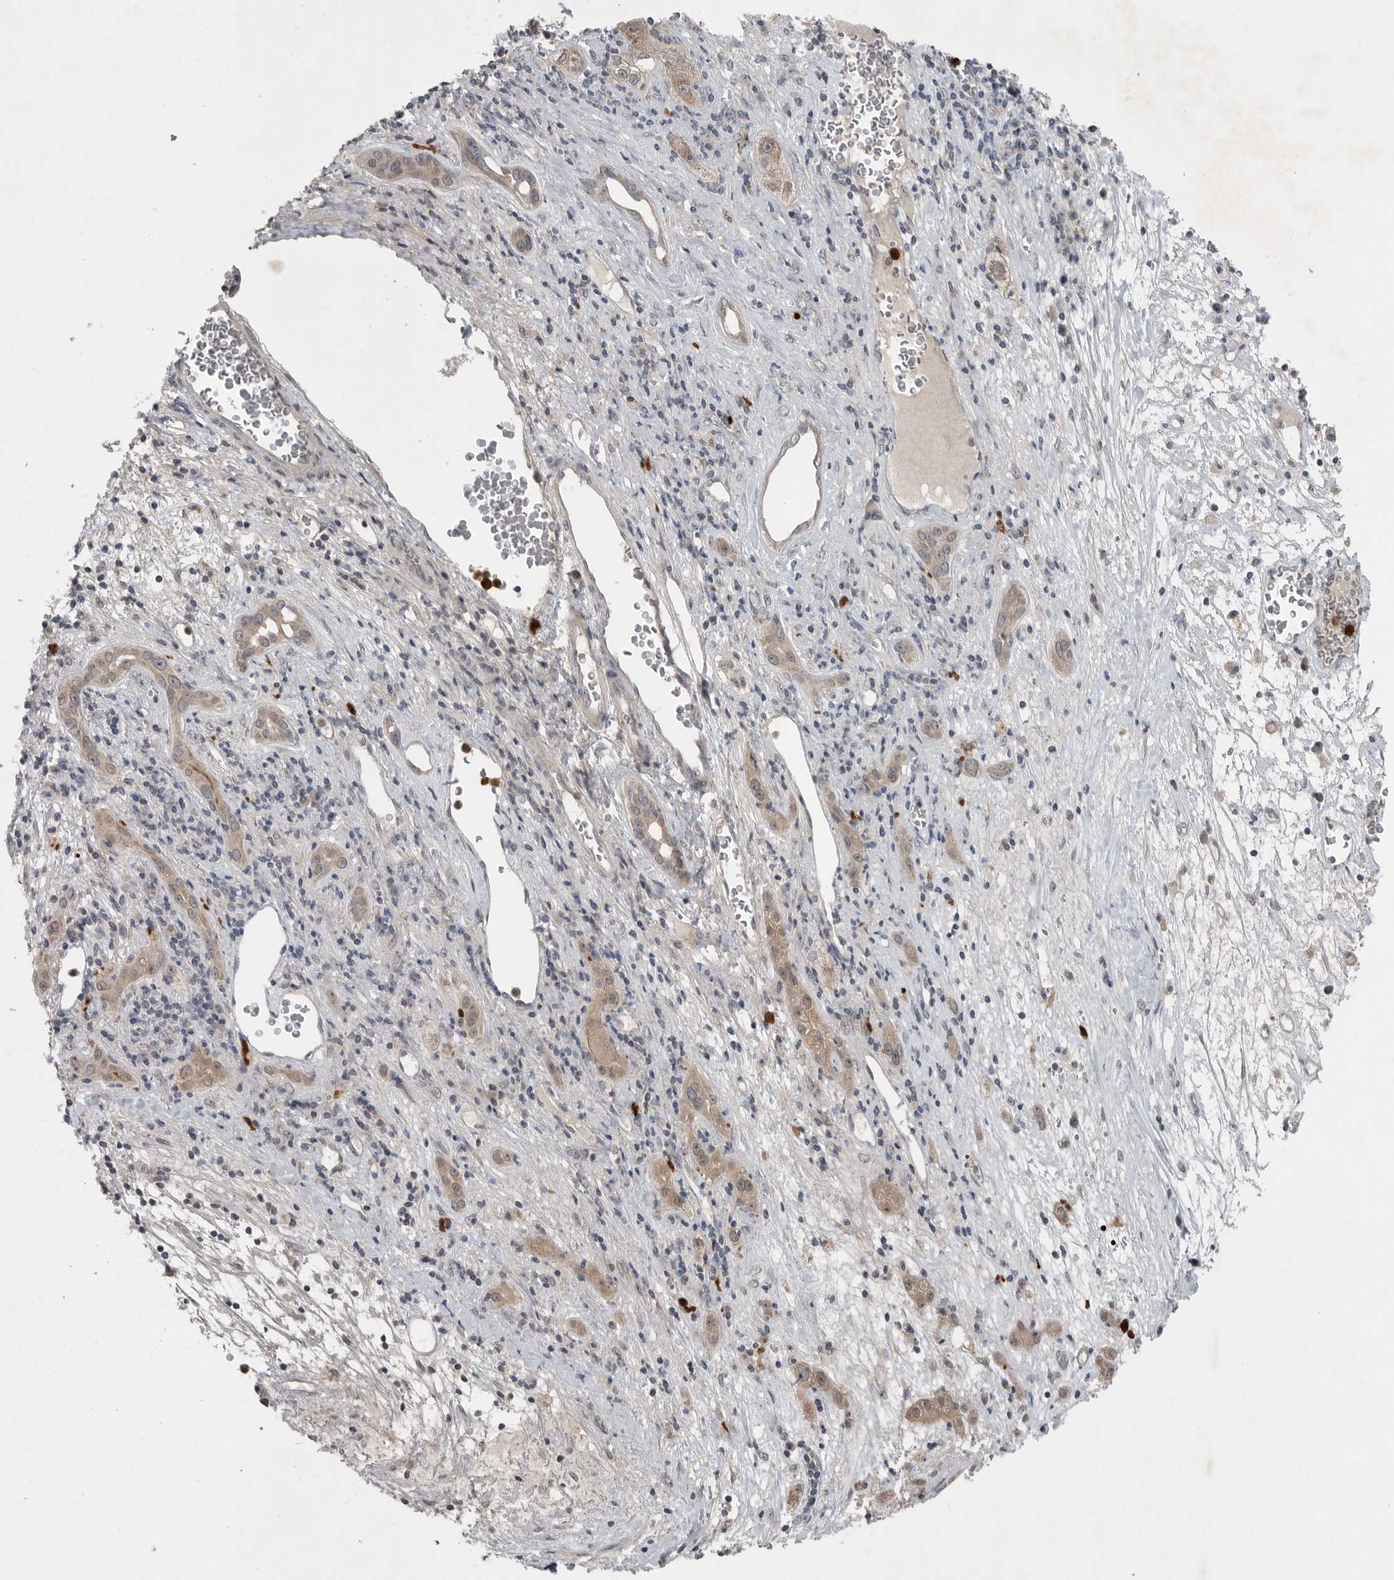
{"staining": {"intensity": "weak", "quantity": ">75%", "location": "cytoplasmic/membranous"}, "tissue": "liver cancer", "cell_type": "Tumor cells", "image_type": "cancer", "snomed": [{"axis": "morphology", "description": "Carcinoma, Hepatocellular, NOS"}, {"axis": "topography", "description": "Liver"}], "caption": "A high-resolution image shows immunohistochemistry staining of liver cancer (hepatocellular carcinoma), which shows weak cytoplasmic/membranous staining in approximately >75% of tumor cells. (IHC, brightfield microscopy, high magnification).", "gene": "SCP2", "patient": {"sex": "female", "age": 73}}